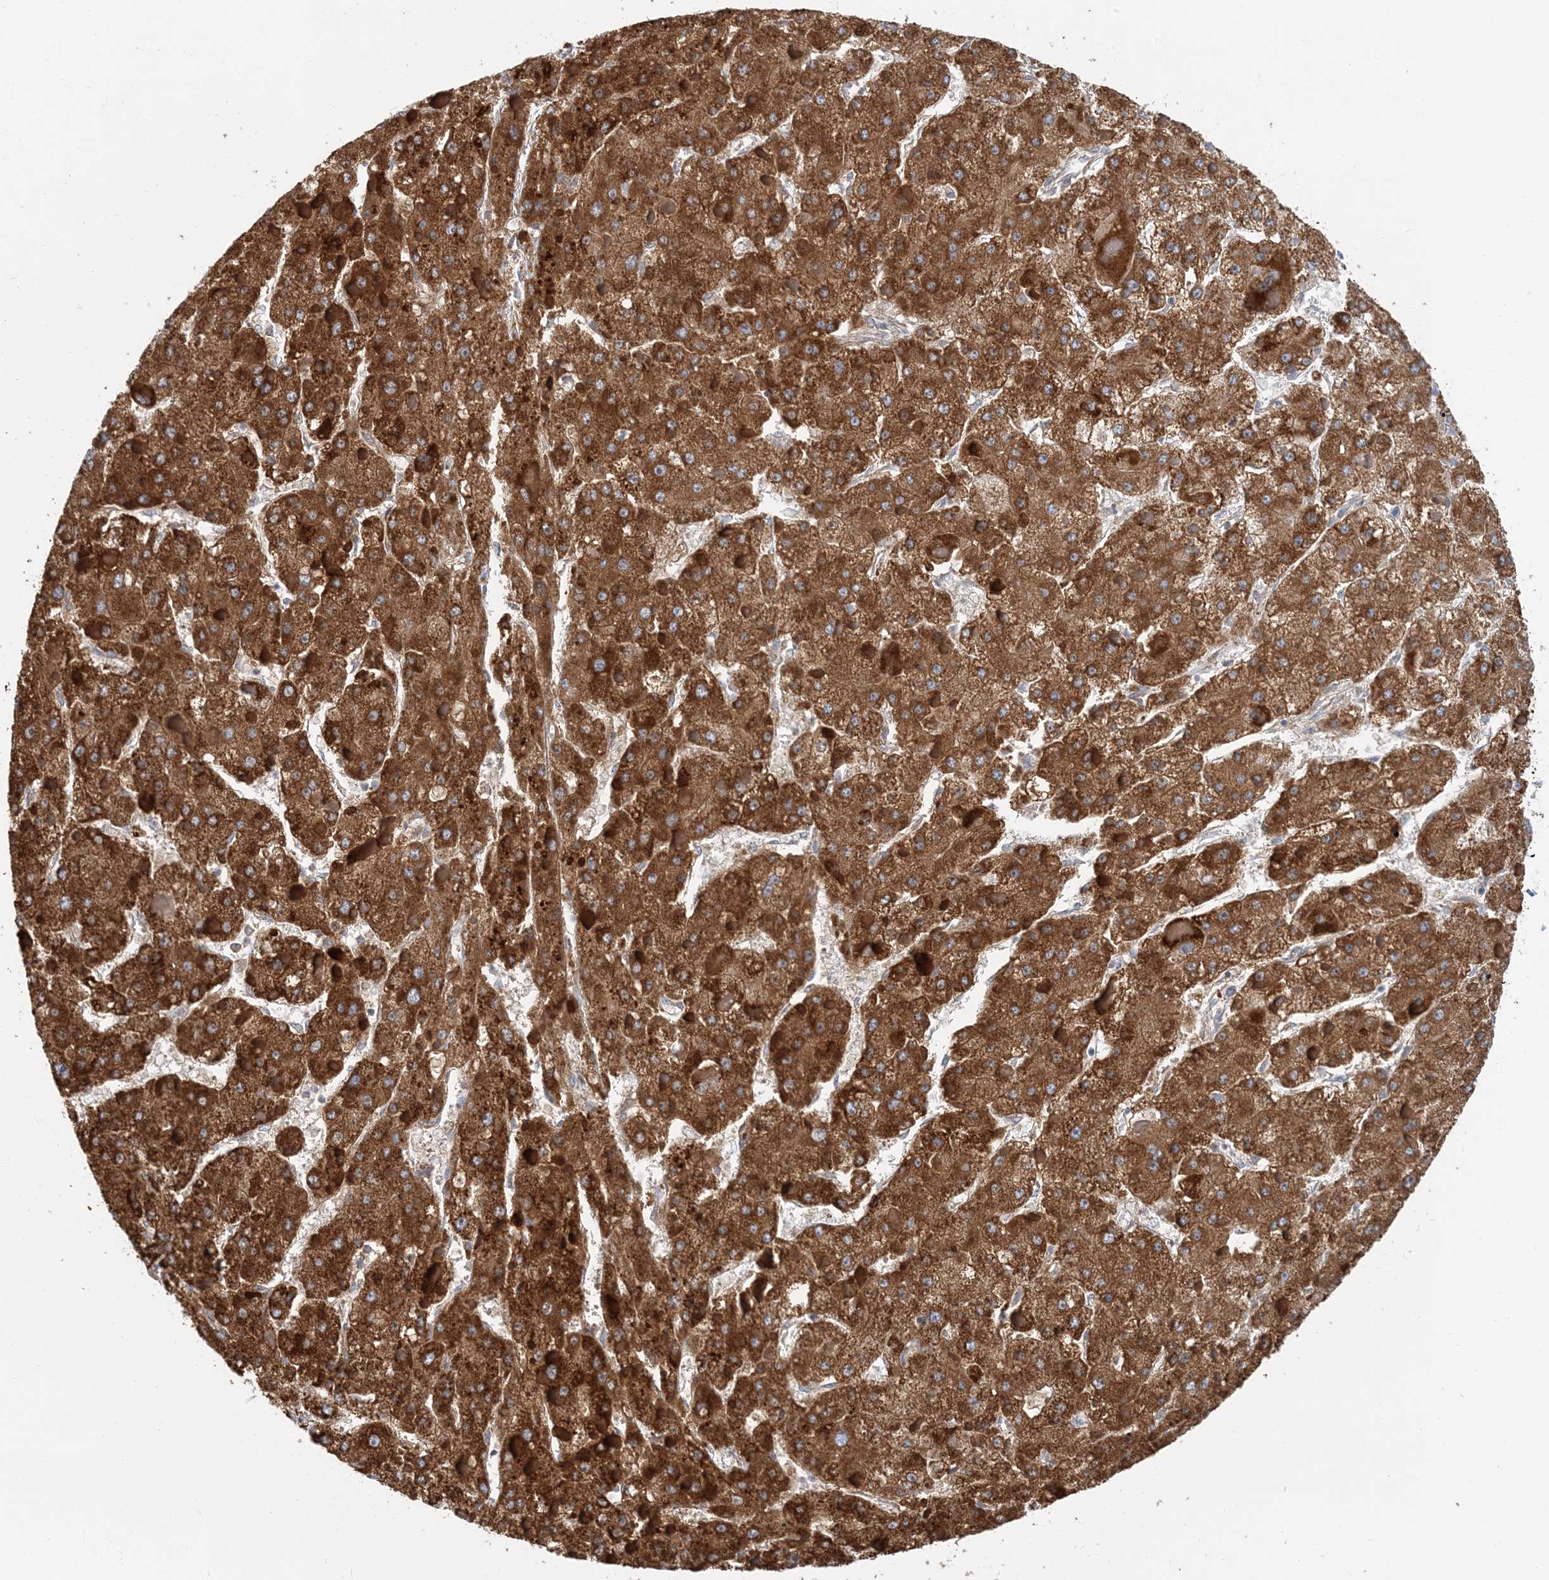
{"staining": {"intensity": "strong", "quantity": ">75%", "location": "cytoplasmic/membranous"}, "tissue": "liver cancer", "cell_type": "Tumor cells", "image_type": "cancer", "snomed": [{"axis": "morphology", "description": "Carcinoma, Hepatocellular, NOS"}, {"axis": "topography", "description": "Liver"}], "caption": "Immunohistochemistry (IHC) staining of liver cancer, which demonstrates high levels of strong cytoplasmic/membranous positivity in about >75% of tumor cells indicating strong cytoplasmic/membranous protein expression. The staining was performed using DAB (3,3'-diaminobenzidine) (brown) for protein detection and nuclei were counterstained in hematoxylin (blue).", "gene": "BDH1", "patient": {"sex": "female", "age": 73}}